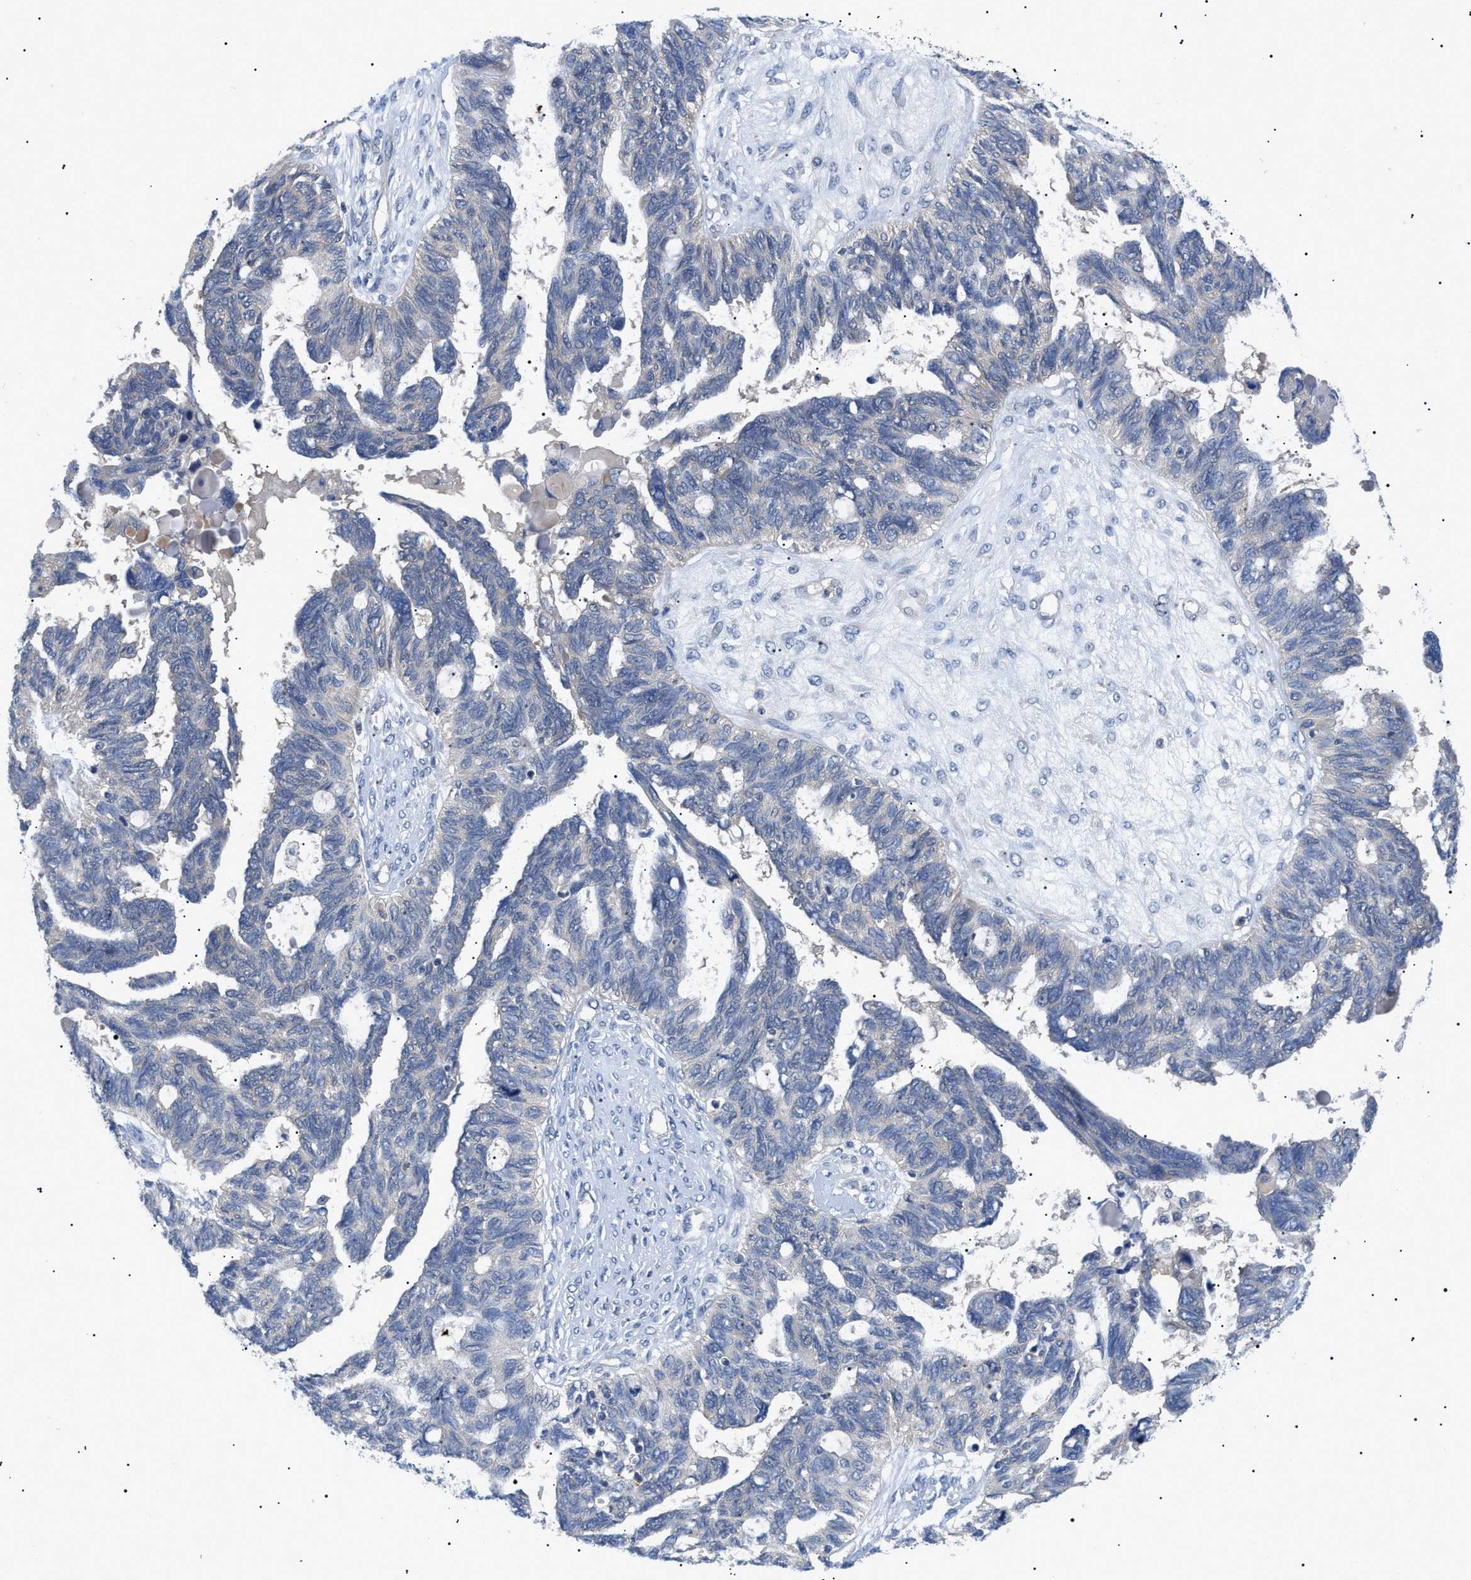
{"staining": {"intensity": "negative", "quantity": "none", "location": "none"}, "tissue": "ovarian cancer", "cell_type": "Tumor cells", "image_type": "cancer", "snomed": [{"axis": "morphology", "description": "Cystadenocarcinoma, serous, NOS"}, {"axis": "topography", "description": "Ovary"}], "caption": "A photomicrograph of human ovarian serous cystadenocarcinoma is negative for staining in tumor cells.", "gene": "RIPK1", "patient": {"sex": "female", "age": 79}}